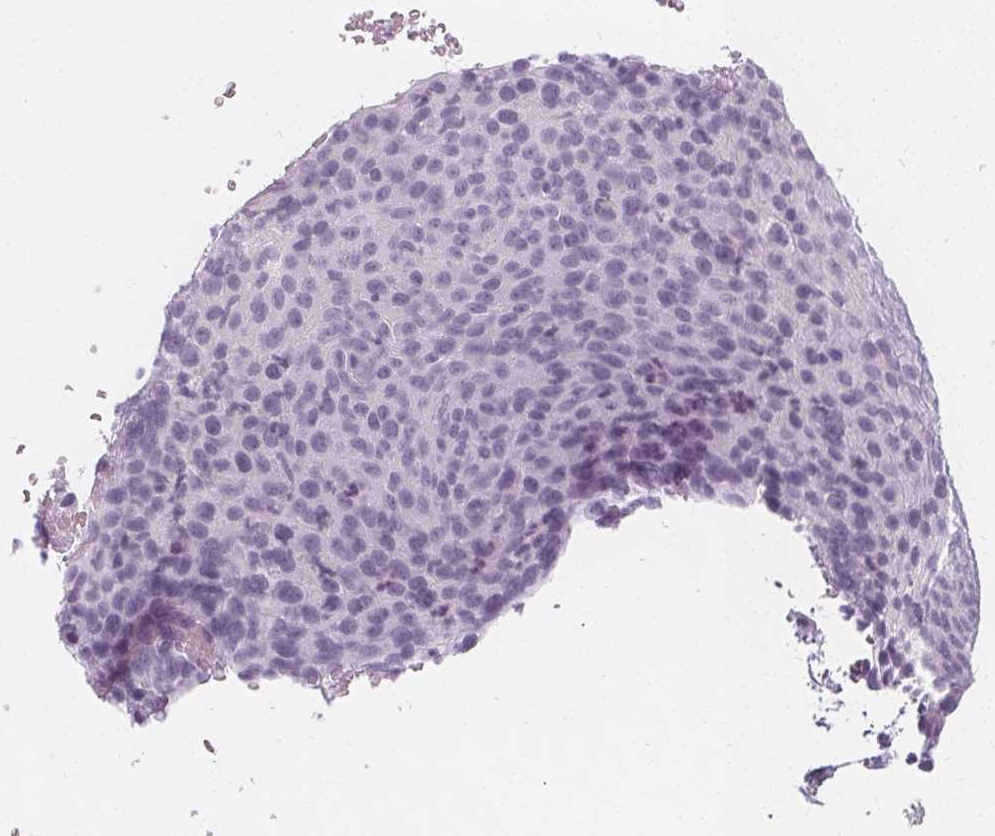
{"staining": {"intensity": "negative", "quantity": "none", "location": "none"}, "tissue": "cervical cancer", "cell_type": "Tumor cells", "image_type": "cancer", "snomed": [{"axis": "morphology", "description": "Squamous cell carcinoma, NOS"}, {"axis": "topography", "description": "Cervix"}], "caption": "The micrograph displays no significant positivity in tumor cells of cervical cancer (squamous cell carcinoma). (DAB (3,3'-diaminobenzidine) IHC, high magnification).", "gene": "UGP2", "patient": {"sex": "female", "age": 35}}